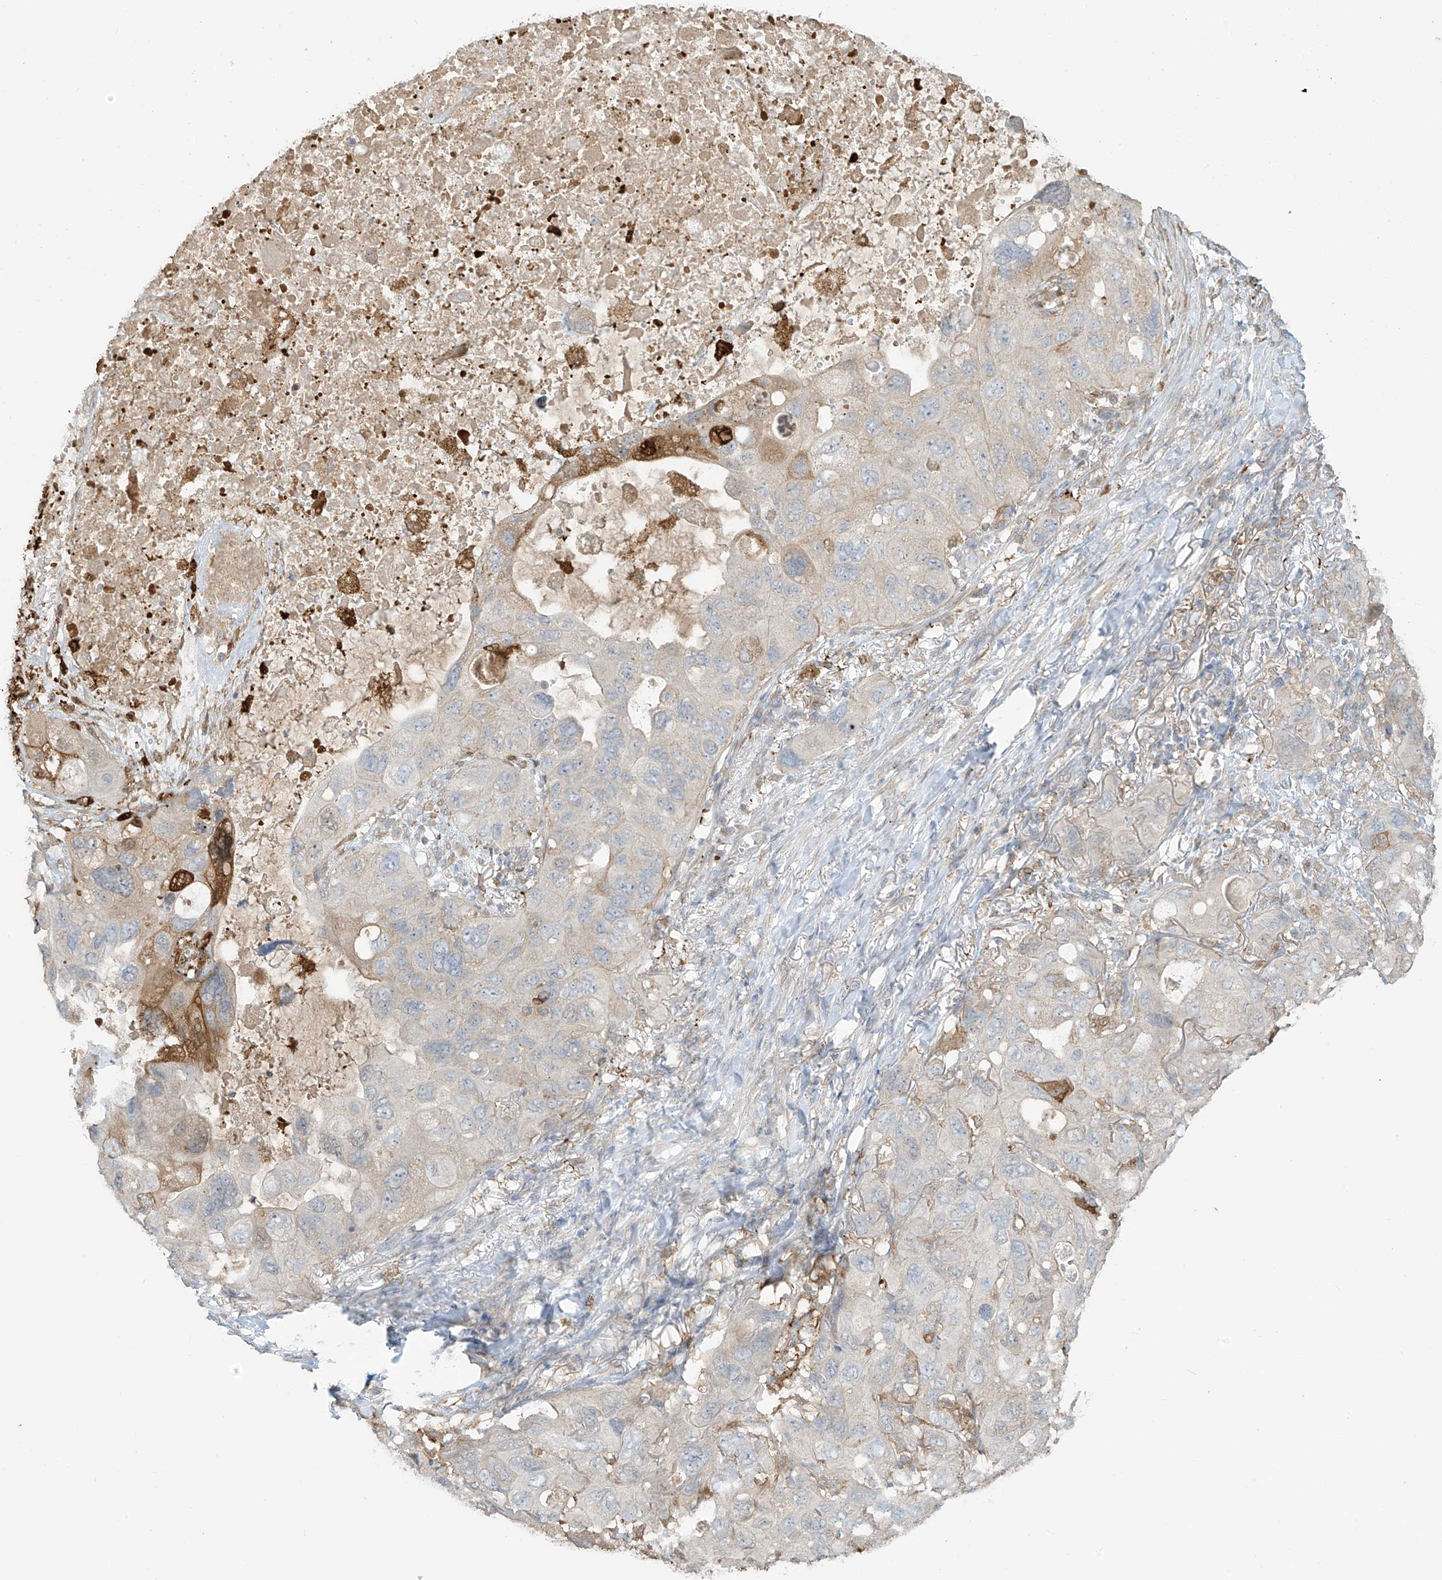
{"staining": {"intensity": "moderate", "quantity": "<25%", "location": "cytoplasmic/membranous"}, "tissue": "lung cancer", "cell_type": "Tumor cells", "image_type": "cancer", "snomed": [{"axis": "morphology", "description": "Squamous cell carcinoma, NOS"}, {"axis": "topography", "description": "Lung"}], "caption": "Human lung squamous cell carcinoma stained with a brown dye exhibits moderate cytoplasmic/membranous positive positivity in approximately <25% of tumor cells.", "gene": "TAGAP", "patient": {"sex": "female", "age": 73}}